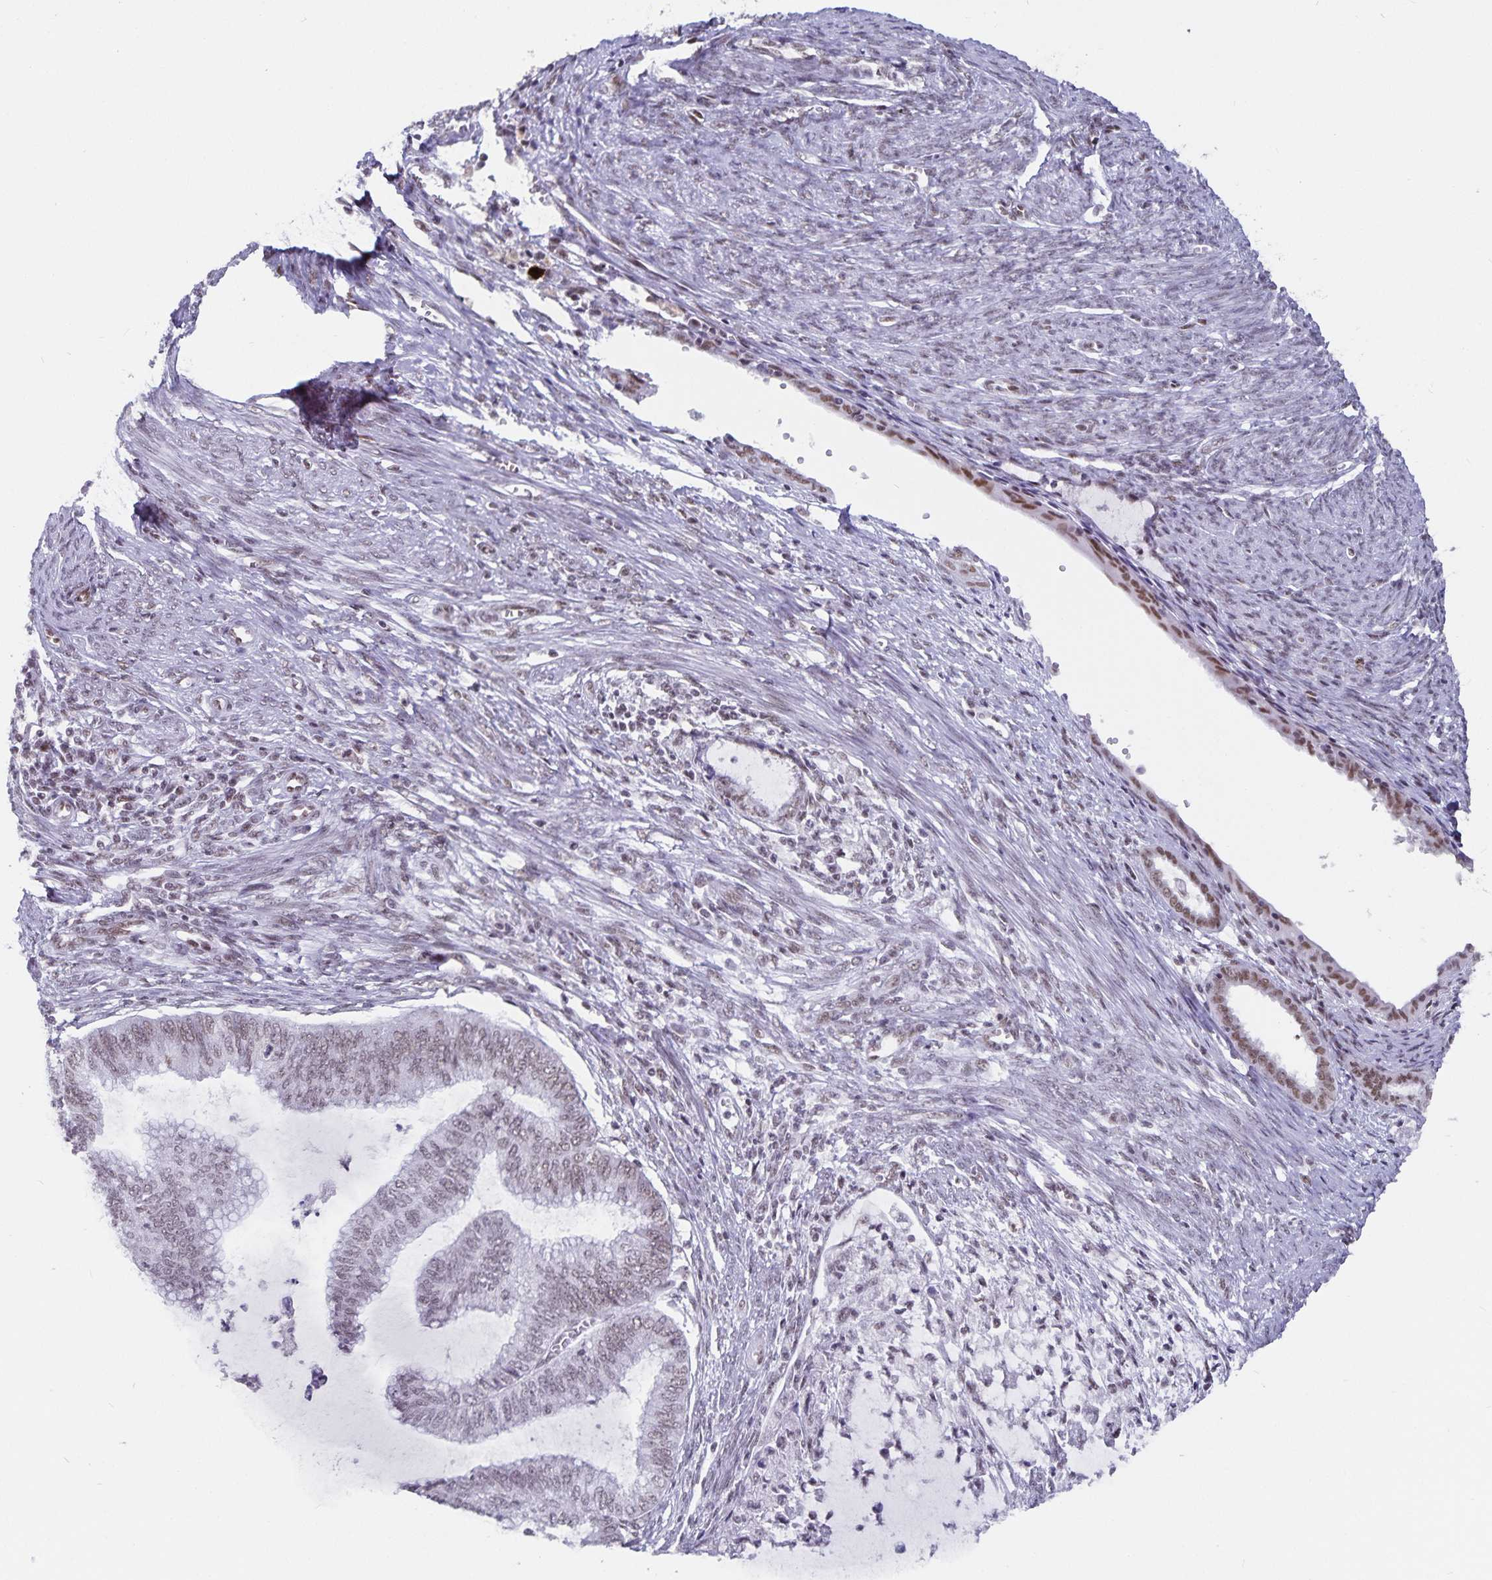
{"staining": {"intensity": "weak", "quantity": ">75%", "location": "nuclear"}, "tissue": "endometrial cancer", "cell_type": "Tumor cells", "image_type": "cancer", "snomed": [{"axis": "morphology", "description": "Adenocarcinoma, NOS"}, {"axis": "topography", "description": "Endometrium"}], "caption": "Human endometrial cancer stained for a protein (brown) demonstrates weak nuclear positive positivity in approximately >75% of tumor cells.", "gene": "PBX2", "patient": {"sex": "female", "age": 79}}